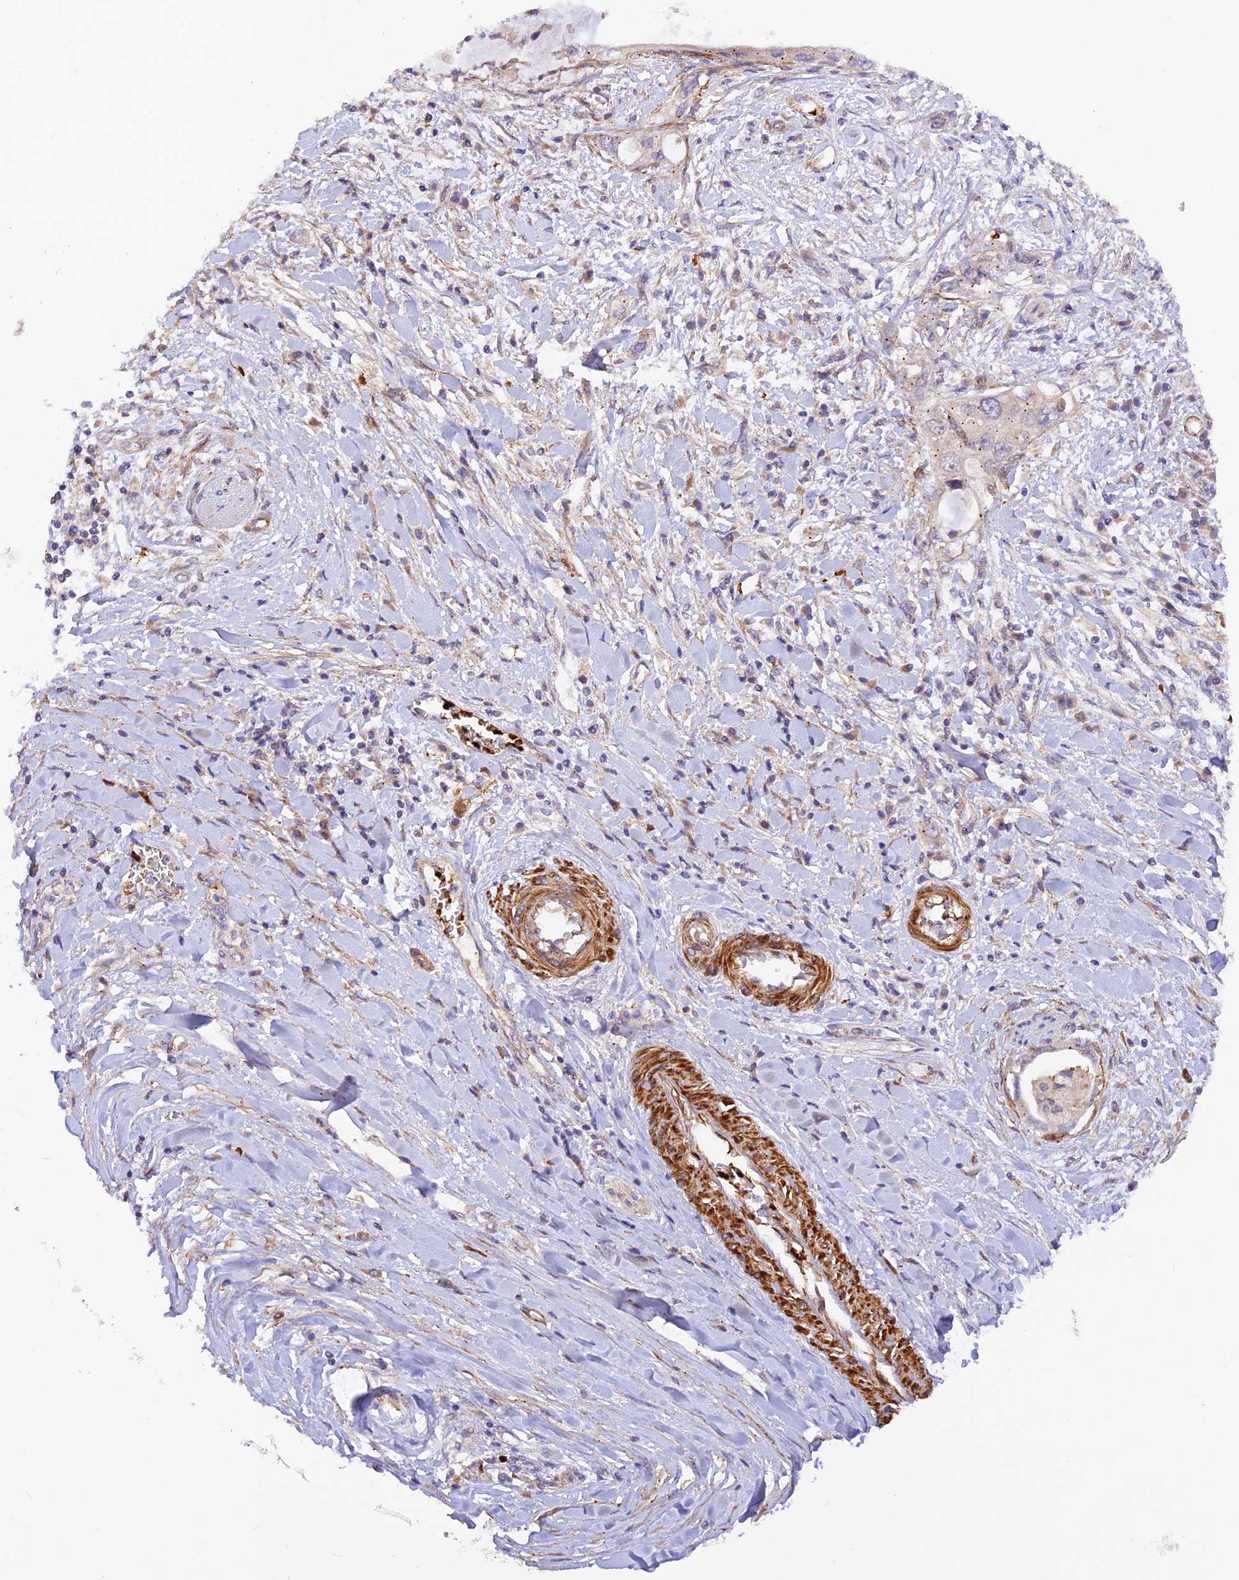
{"staining": {"intensity": "negative", "quantity": "none", "location": "none"}, "tissue": "pancreatic cancer", "cell_type": "Tumor cells", "image_type": "cancer", "snomed": [{"axis": "morphology", "description": "Inflammation, NOS"}, {"axis": "morphology", "description": "Adenocarcinoma, NOS"}, {"axis": "topography", "description": "Pancreas"}], "caption": "Immunohistochemistry histopathology image of neoplastic tissue: human pancreatic cancer (adenocarcinoma) stained with DAB reveals no significant protein expression in tumor cells.", "gene": "WDFY4", "patient": {"sex": "female", "age": 56}}